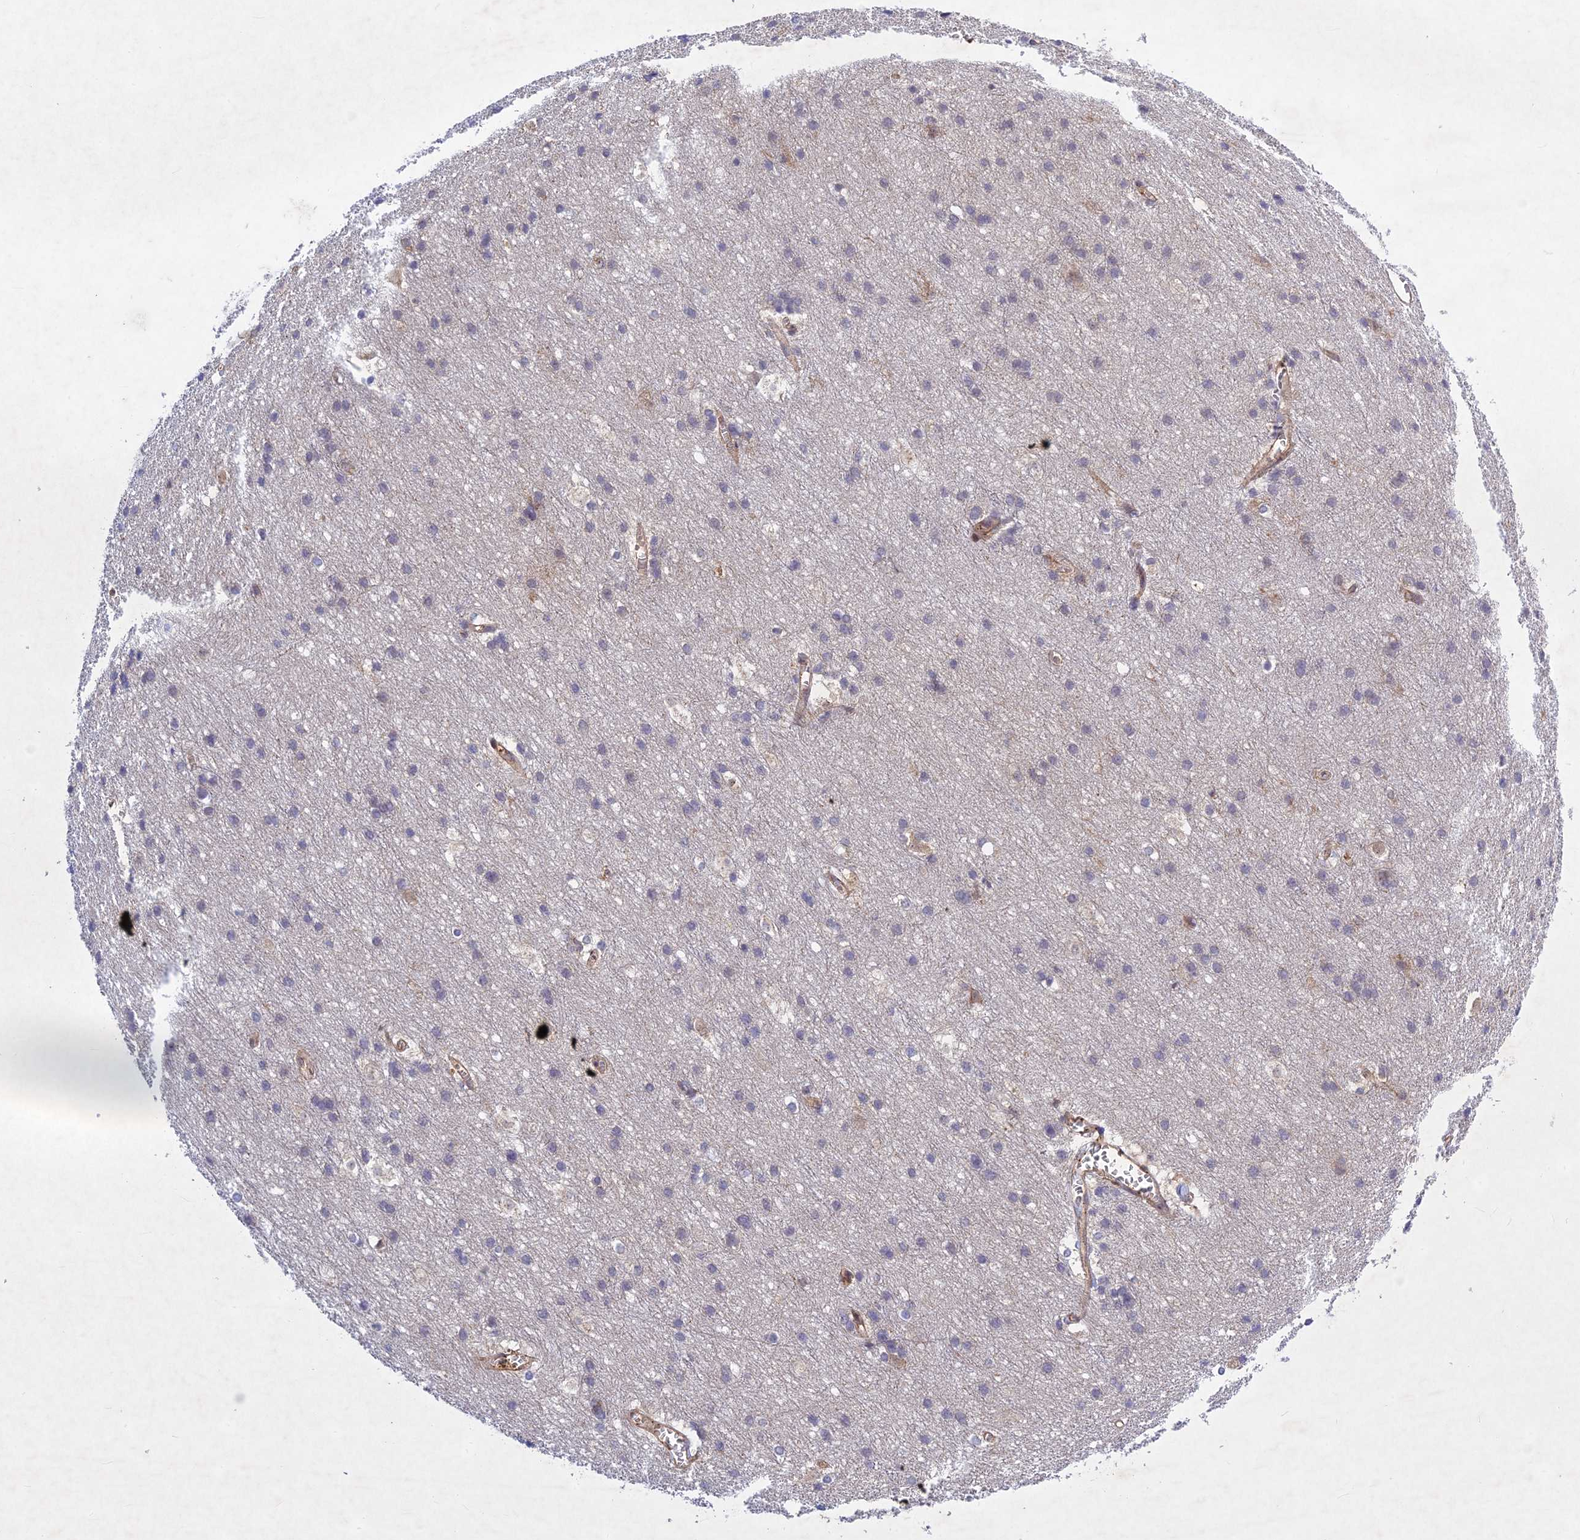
{"staining": {"intensity": "weak", "quantity": ">75%", "location": "cytoplasmic/membranous"}, "tissue": "cerebral cortex", "cell_type": "Endothelial cells", "image_type": "normal", "snomed": [{"axis": "morphology", "description": "Normal tissue, NOS"}, {"axis": "topography", "description": "Cerebral cortex"}], "caption": "Weak cytoplasmic/membranous staining is seen in approximately >75% of endothelial cells in unremarkable cerebral cortex.", "gene": "PTHLH", "patient": {"sex": "male", "age": 54}}